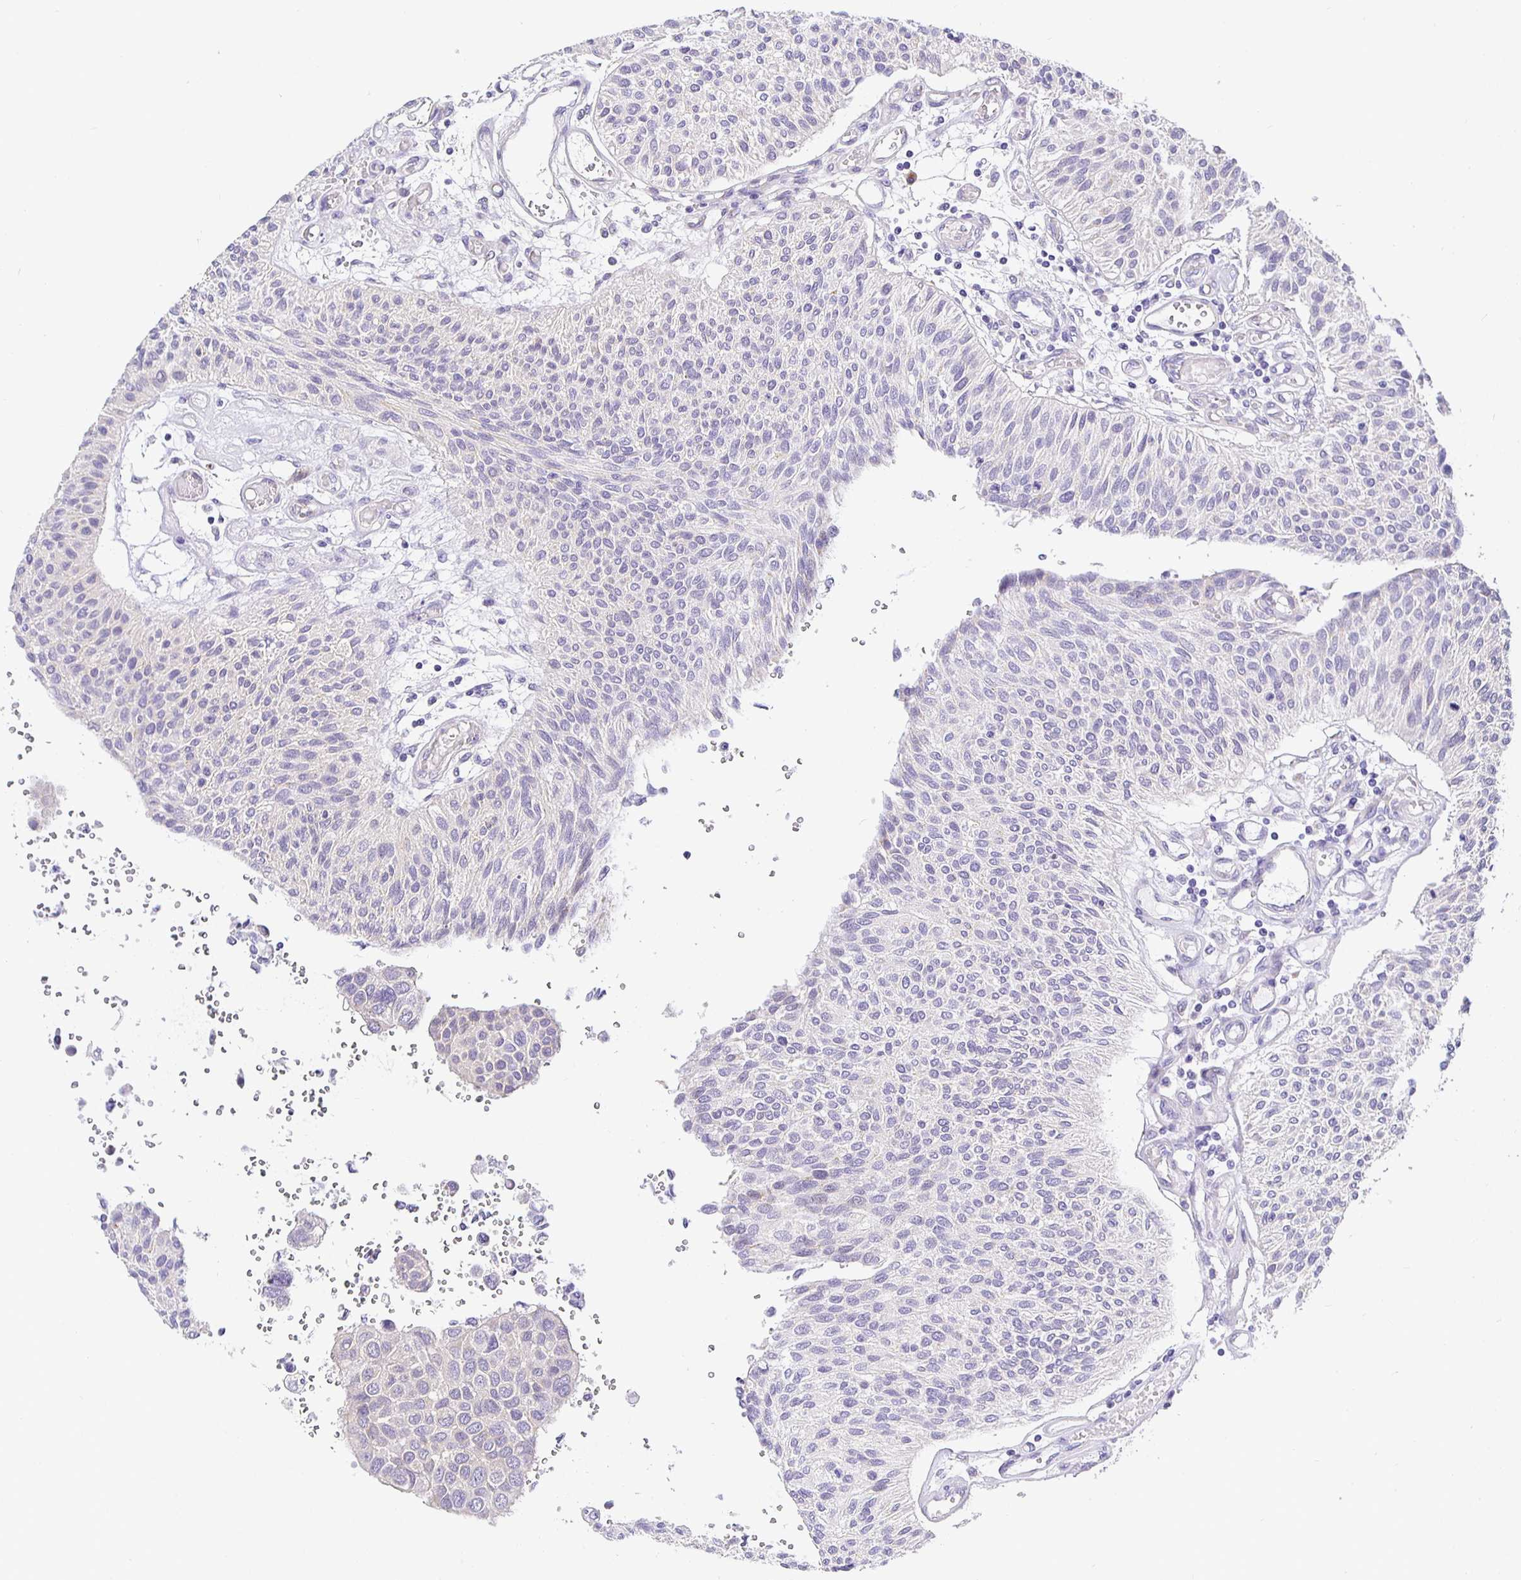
{"staining": {"intensity": "negative", "quantity": "none", "location": "none"}, "tissue": "urothelial cancer", "cell_type": "Tumor cells", "image_type": "cancer", "snomed": [{"axis": "morphology", "description": "Urothelial carcinoma, NOS"}, {"axis": "topography", "description": "Urinary bladder"}], "caption": "Tumor cells are negative for brown protein staining in transitional cell carcinoma.", "gene": "OPALIN", "patient": {"sex": "male", "age": 55}}